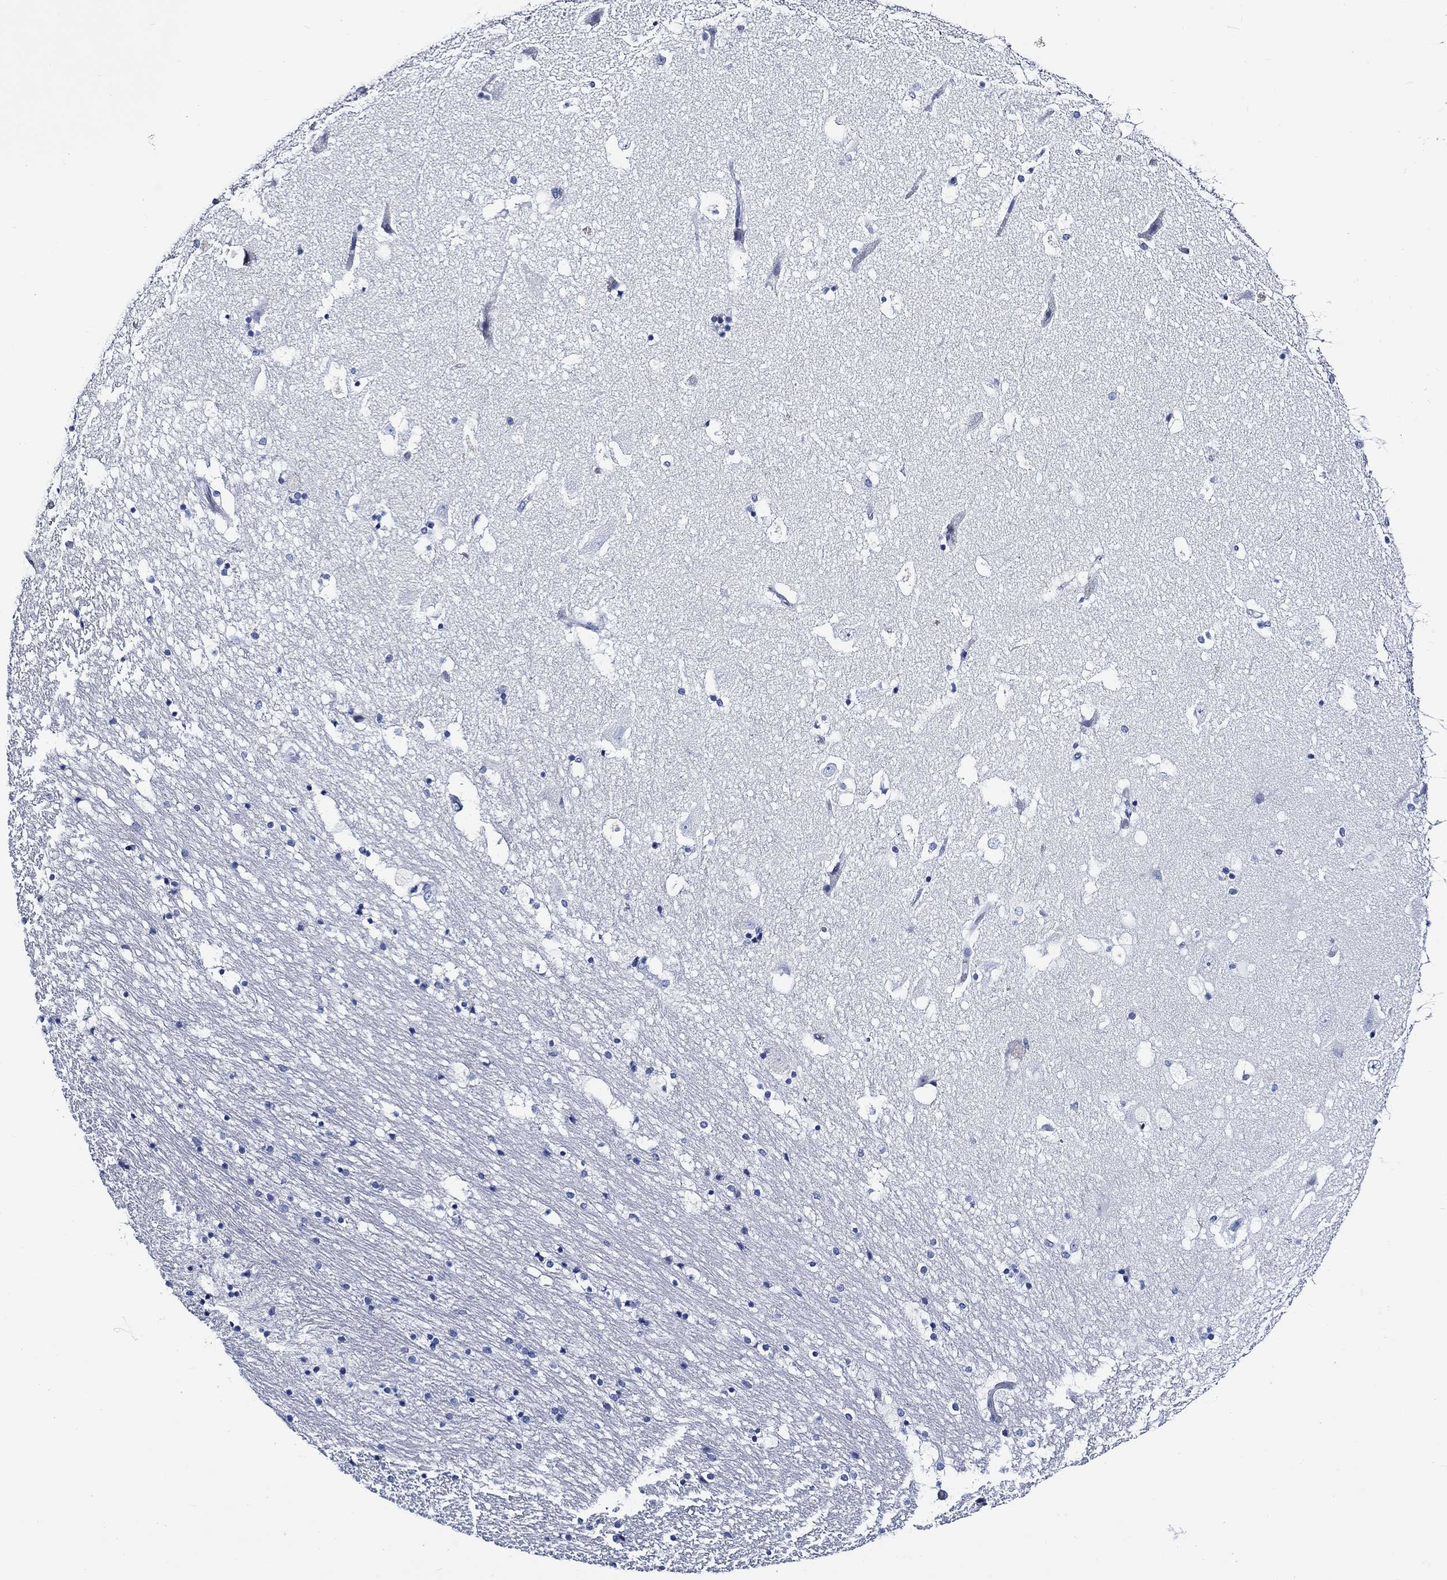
{"staining": {"intensity": "negative", "quantity": "none", "location": "none"}, "tissue": "hippocampus", "cell_type": "Glial cells", "image_type": "normal", "snomed": [{"axis": "morphology", "description": "Normal tissue, NOS"}, {"axis": "topography", "description": "Hippocampus"}], "caption": "This is an IHC histopathology image of normal human hippocampus. There is no expression in glial cells.", "gene": "WDR62", "patient": {"sex": "male", "age": 51}}